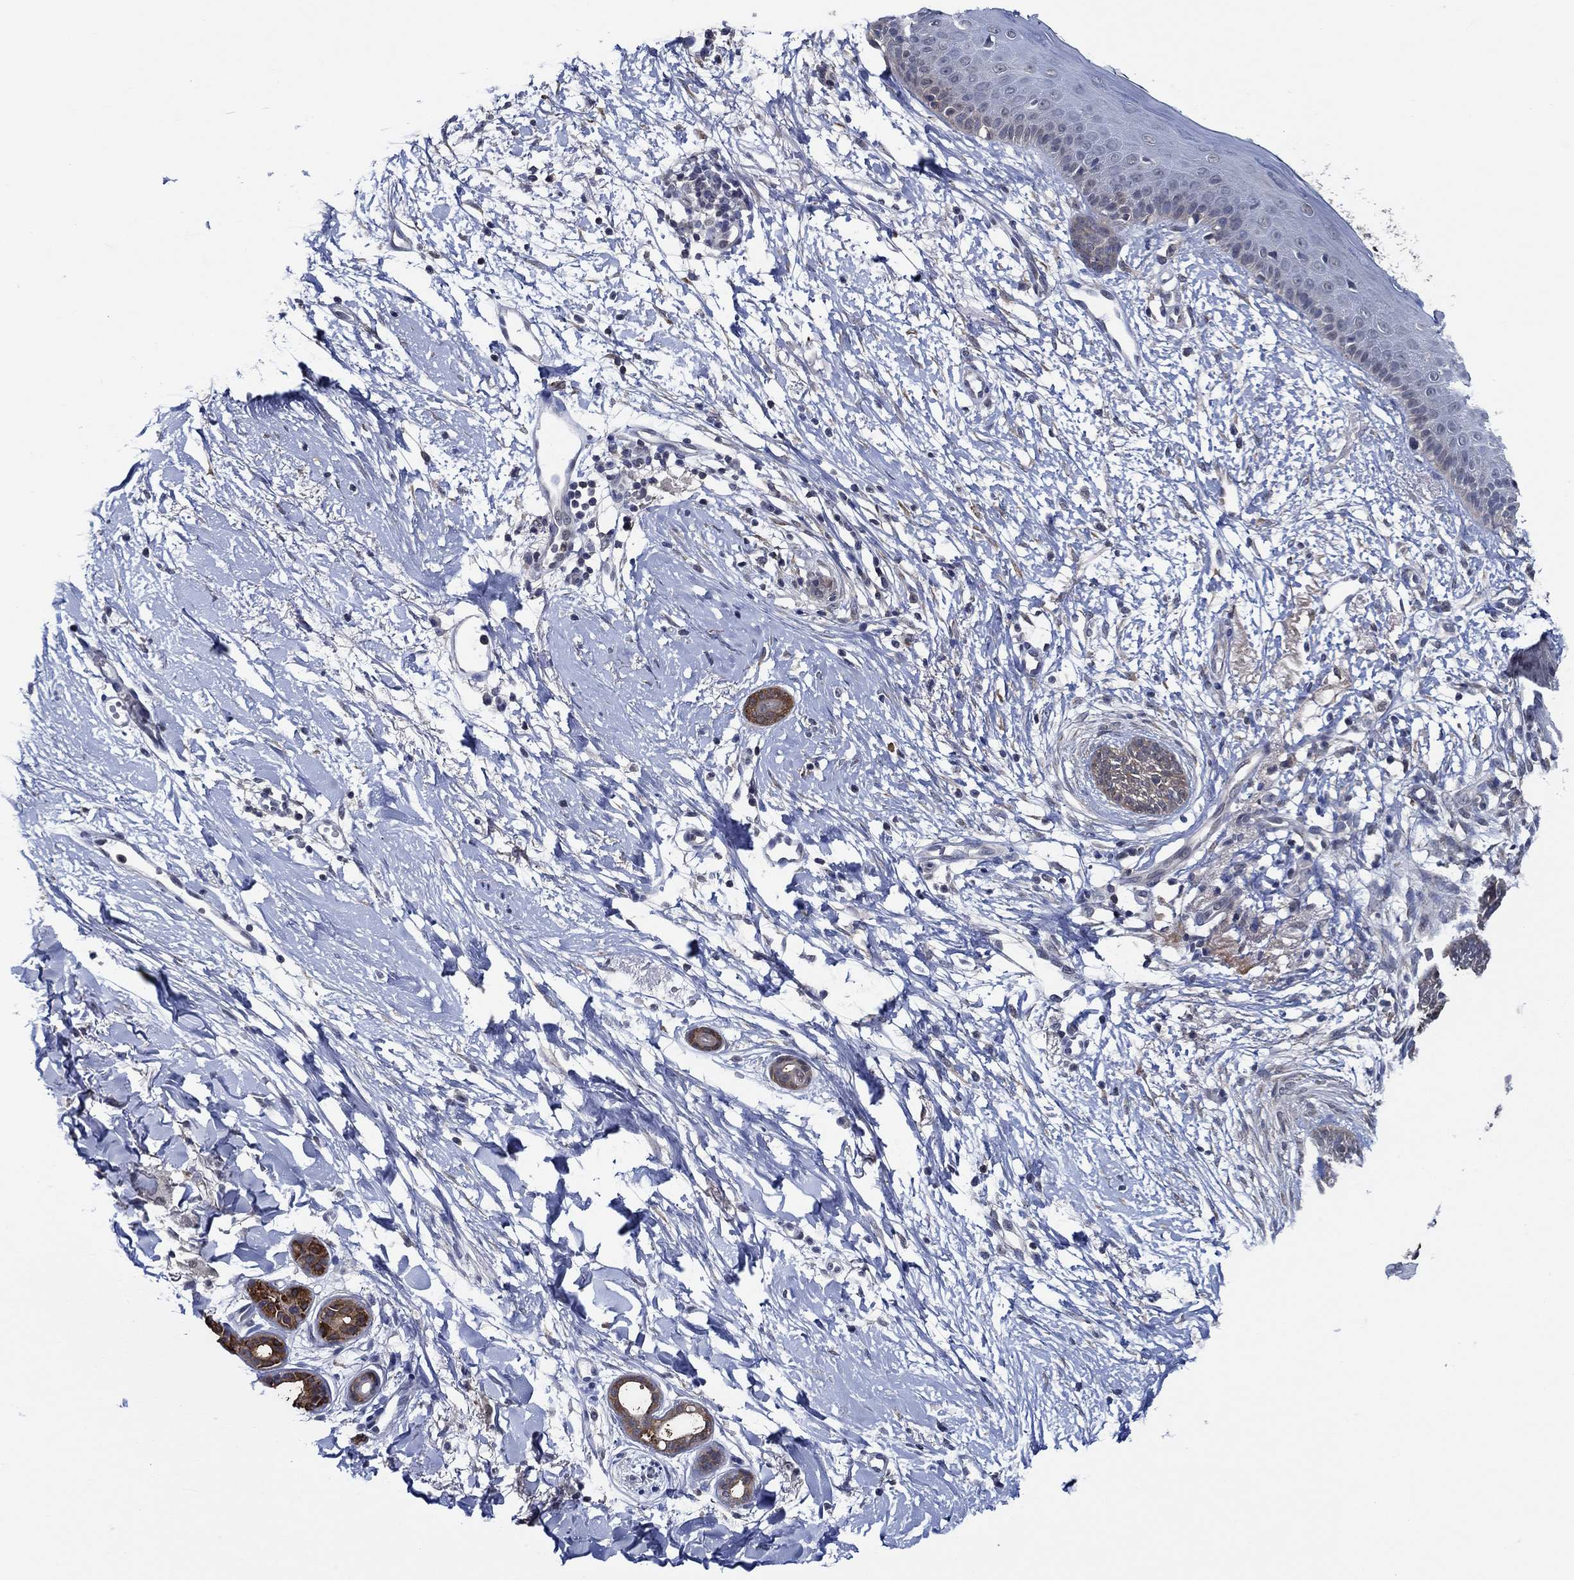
{"staining": {"intensity": "weak", "quantity": "25%-75%", "location": "cytoplasmic/membranous"}, "tissue": "skin cancer", "cell_type": "Tumor cells", "image_type": "cancer", "snomed": [{"axis": "morphology", "description": "Normal tissue, NOS"}, {"axis": "morphology", "description": "Basal cell carcinoma"}, {"axis": "topography", "description": "Skin"}], "caption": "Brown immunohistochemical staining in skin cancer displays weak cytoplasmic/membranous expression in approximately 25%-75% of tumor cells.", "gene": "DACT1", "patient": {"sex": "male", "age": 84}}